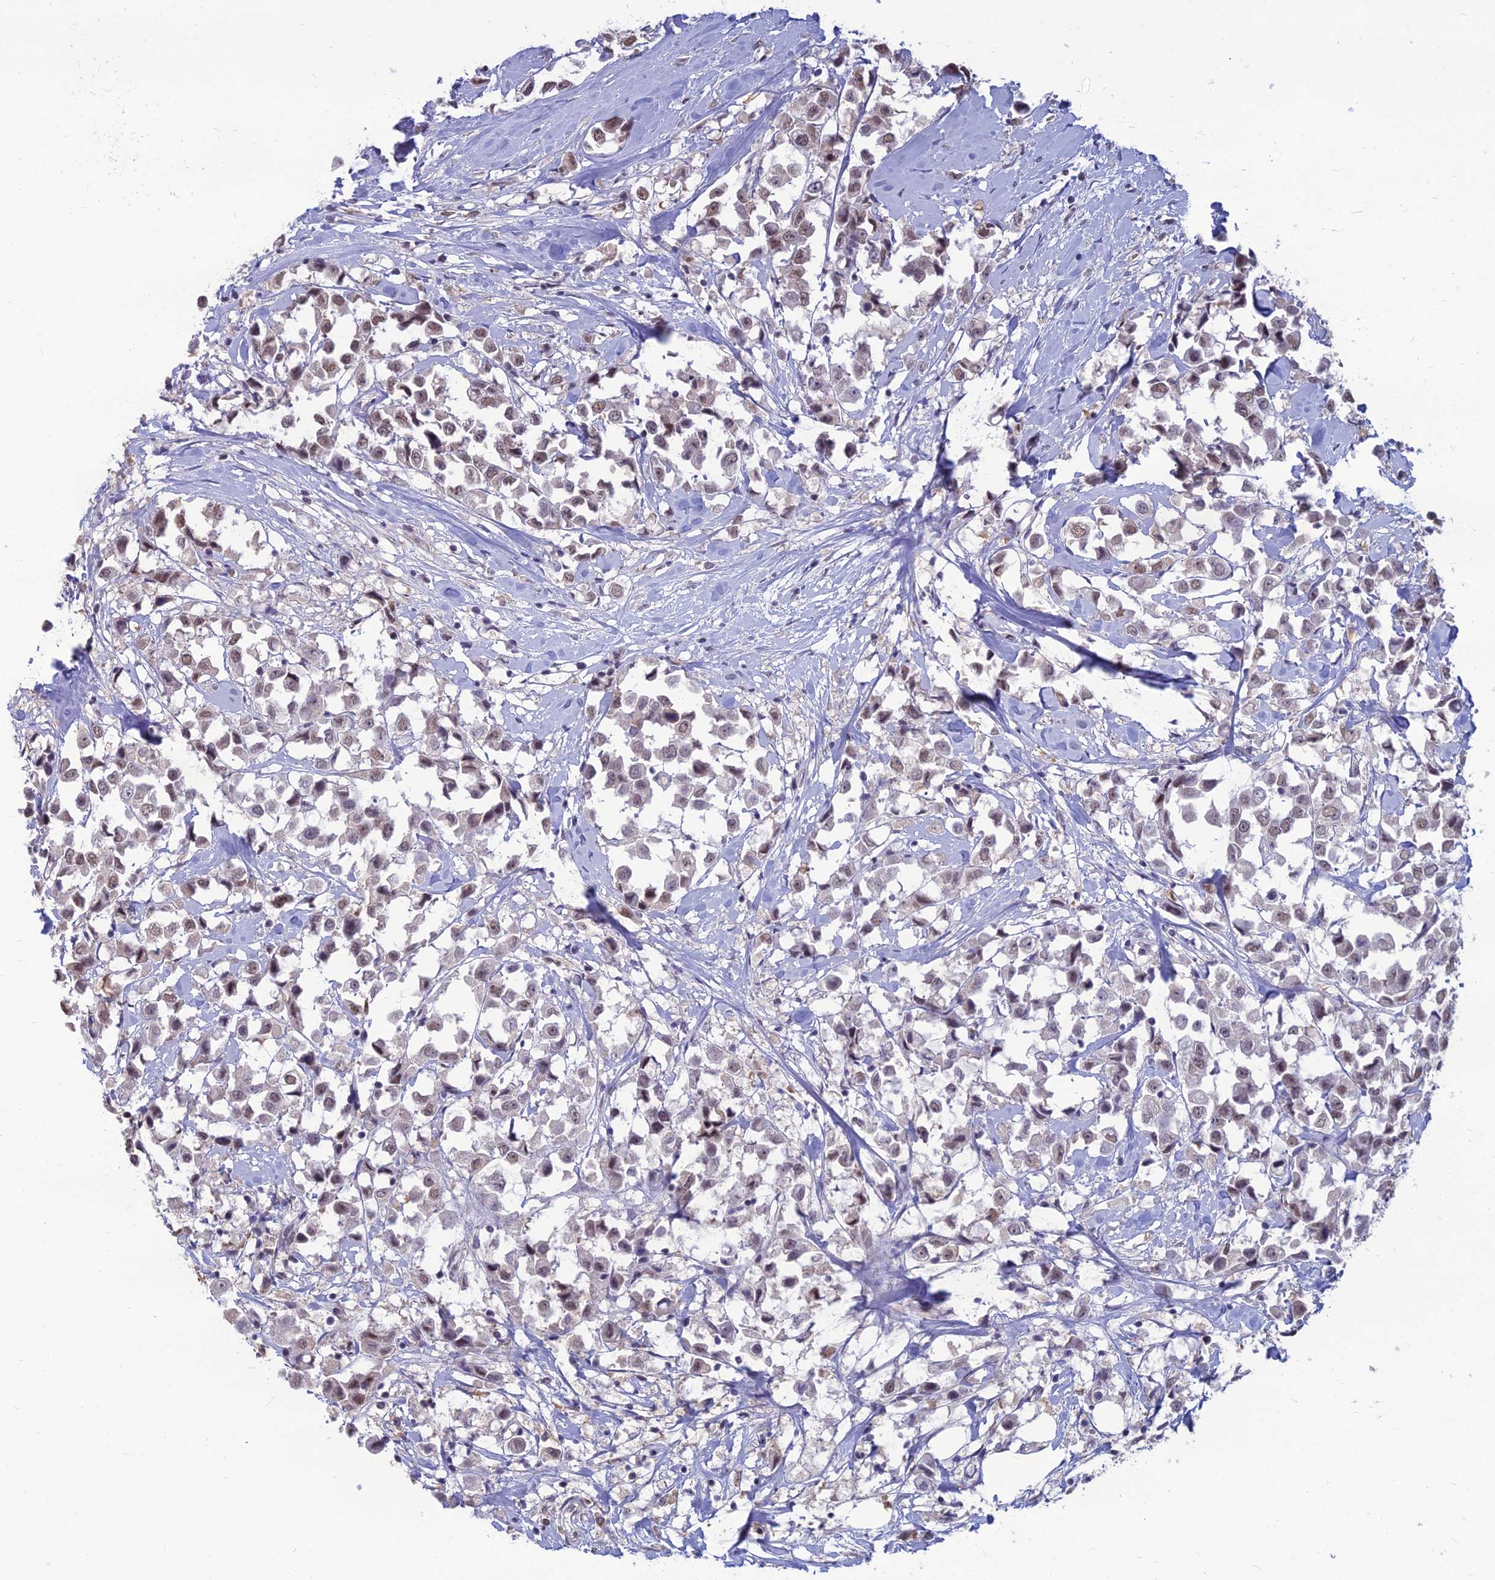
{"staining": {"intensity": "weak", "quantity": ">75%", "location": "nuclear"}, "tissue": "breast cancer", "cell_type": "Tumor cells", "image_type": "cancer", "snomed": [{"axis": "morphology", "description": "Duct carcinoma"}, {"axis": "topography", "description": "Breast"}], "caption": "DAB immunohistochemical staining of human breast cancer displays weak nuclear protein staining in approximately >75% of tumor cells.", "gene": "SRSF7", "patient": {"sex": "female", "age": 61}}